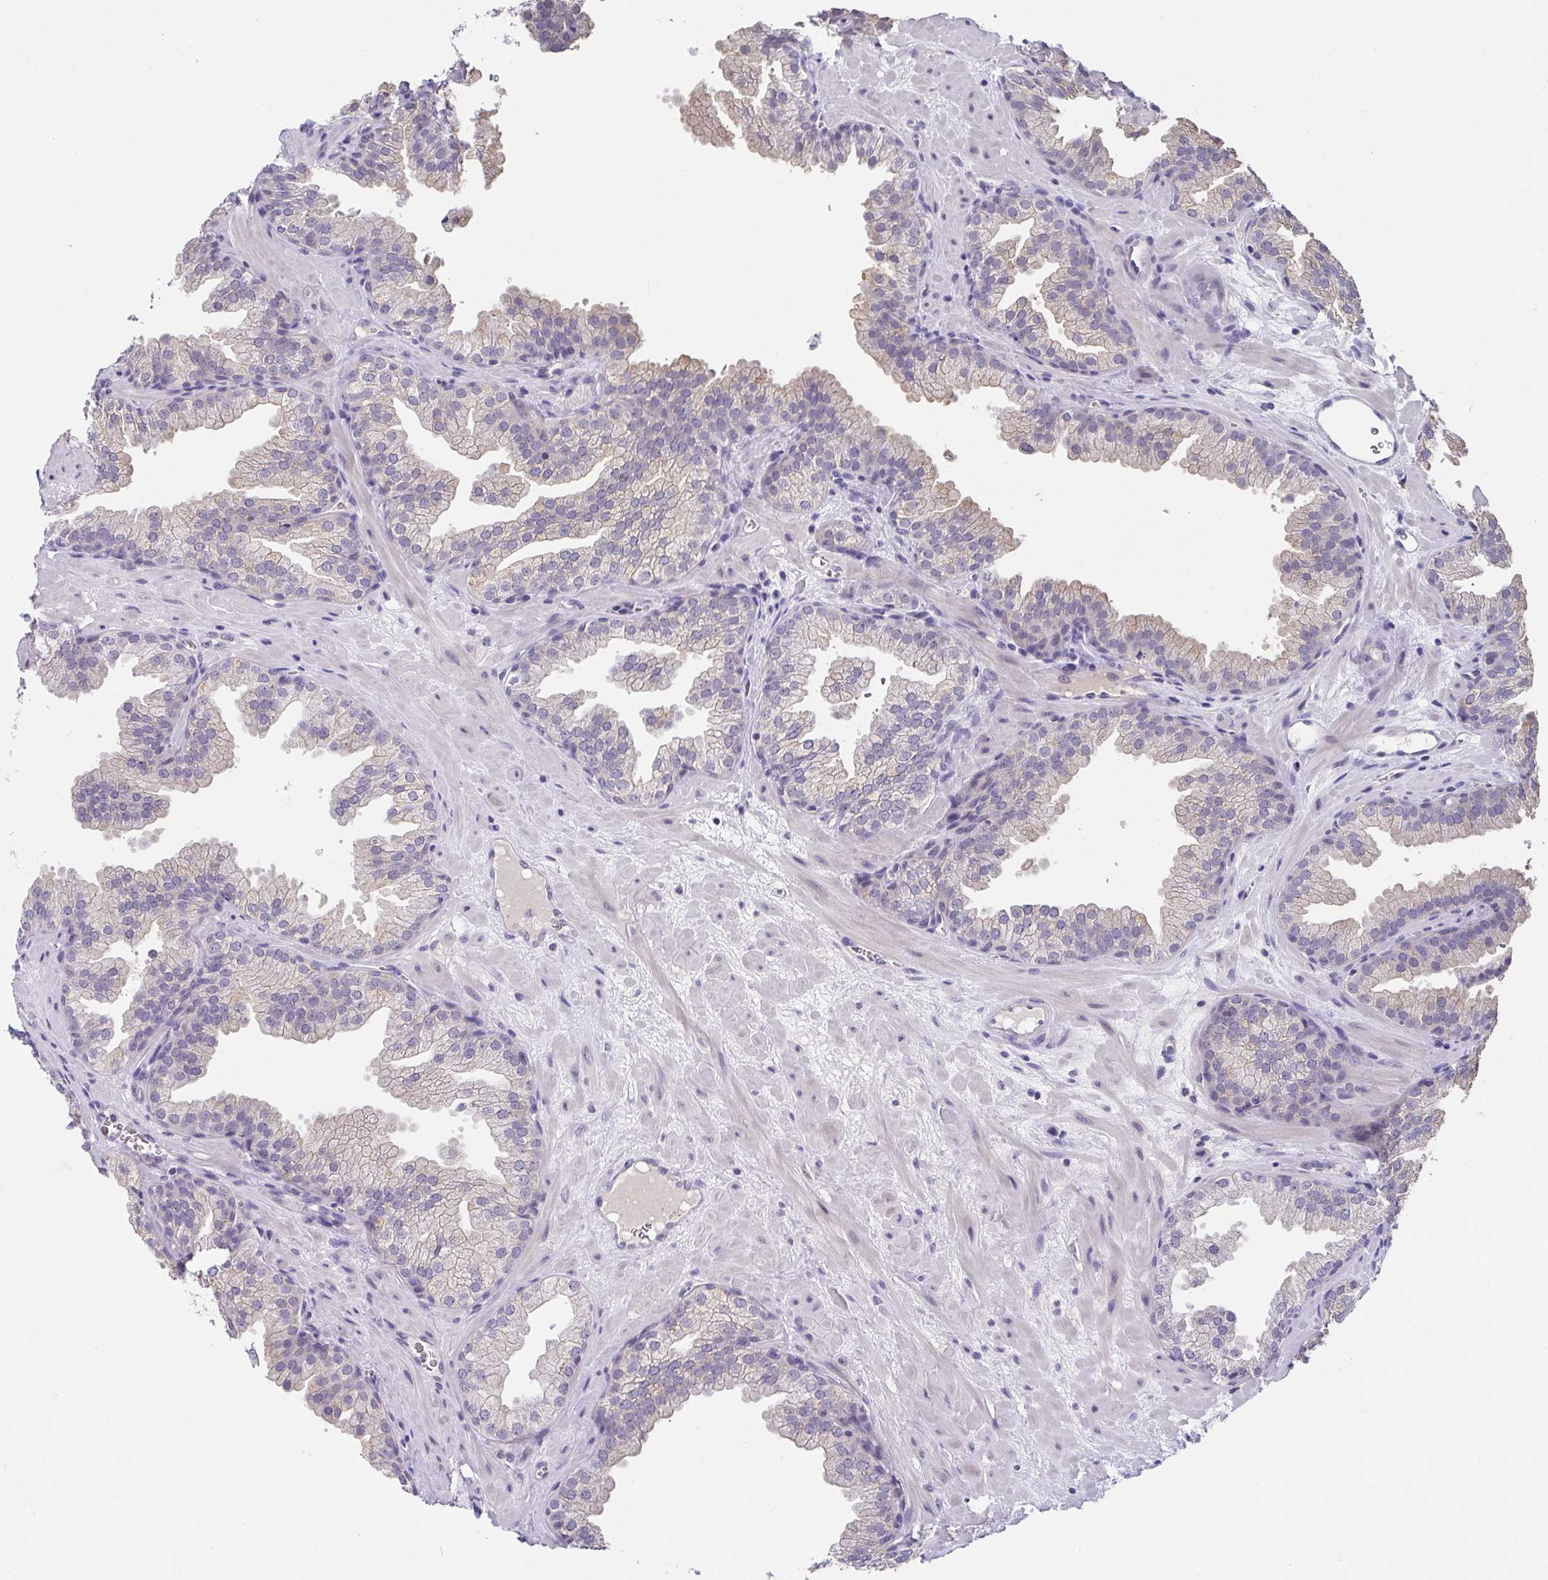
{"staining": {"intensity": "negative", "quantity": "none", "location": "none"}, "tissue": "prostate", "cell_type": "Glandular cells", "image_type": "normal", "snomed": [{"axis": "morphology", "description": "Normal tissue, NOS"}, {"axis": "topography", "description": "Prostate"}], "caption": "This histopathology image is of benign prostate stained with immunohistochemistry (IHC) to label a protein in brown with the nuclei are counter-stained blue. There is no staining in glandular cells.", "gene": "GLTPD2", "patient": {"sex": "male", "age": 37}}